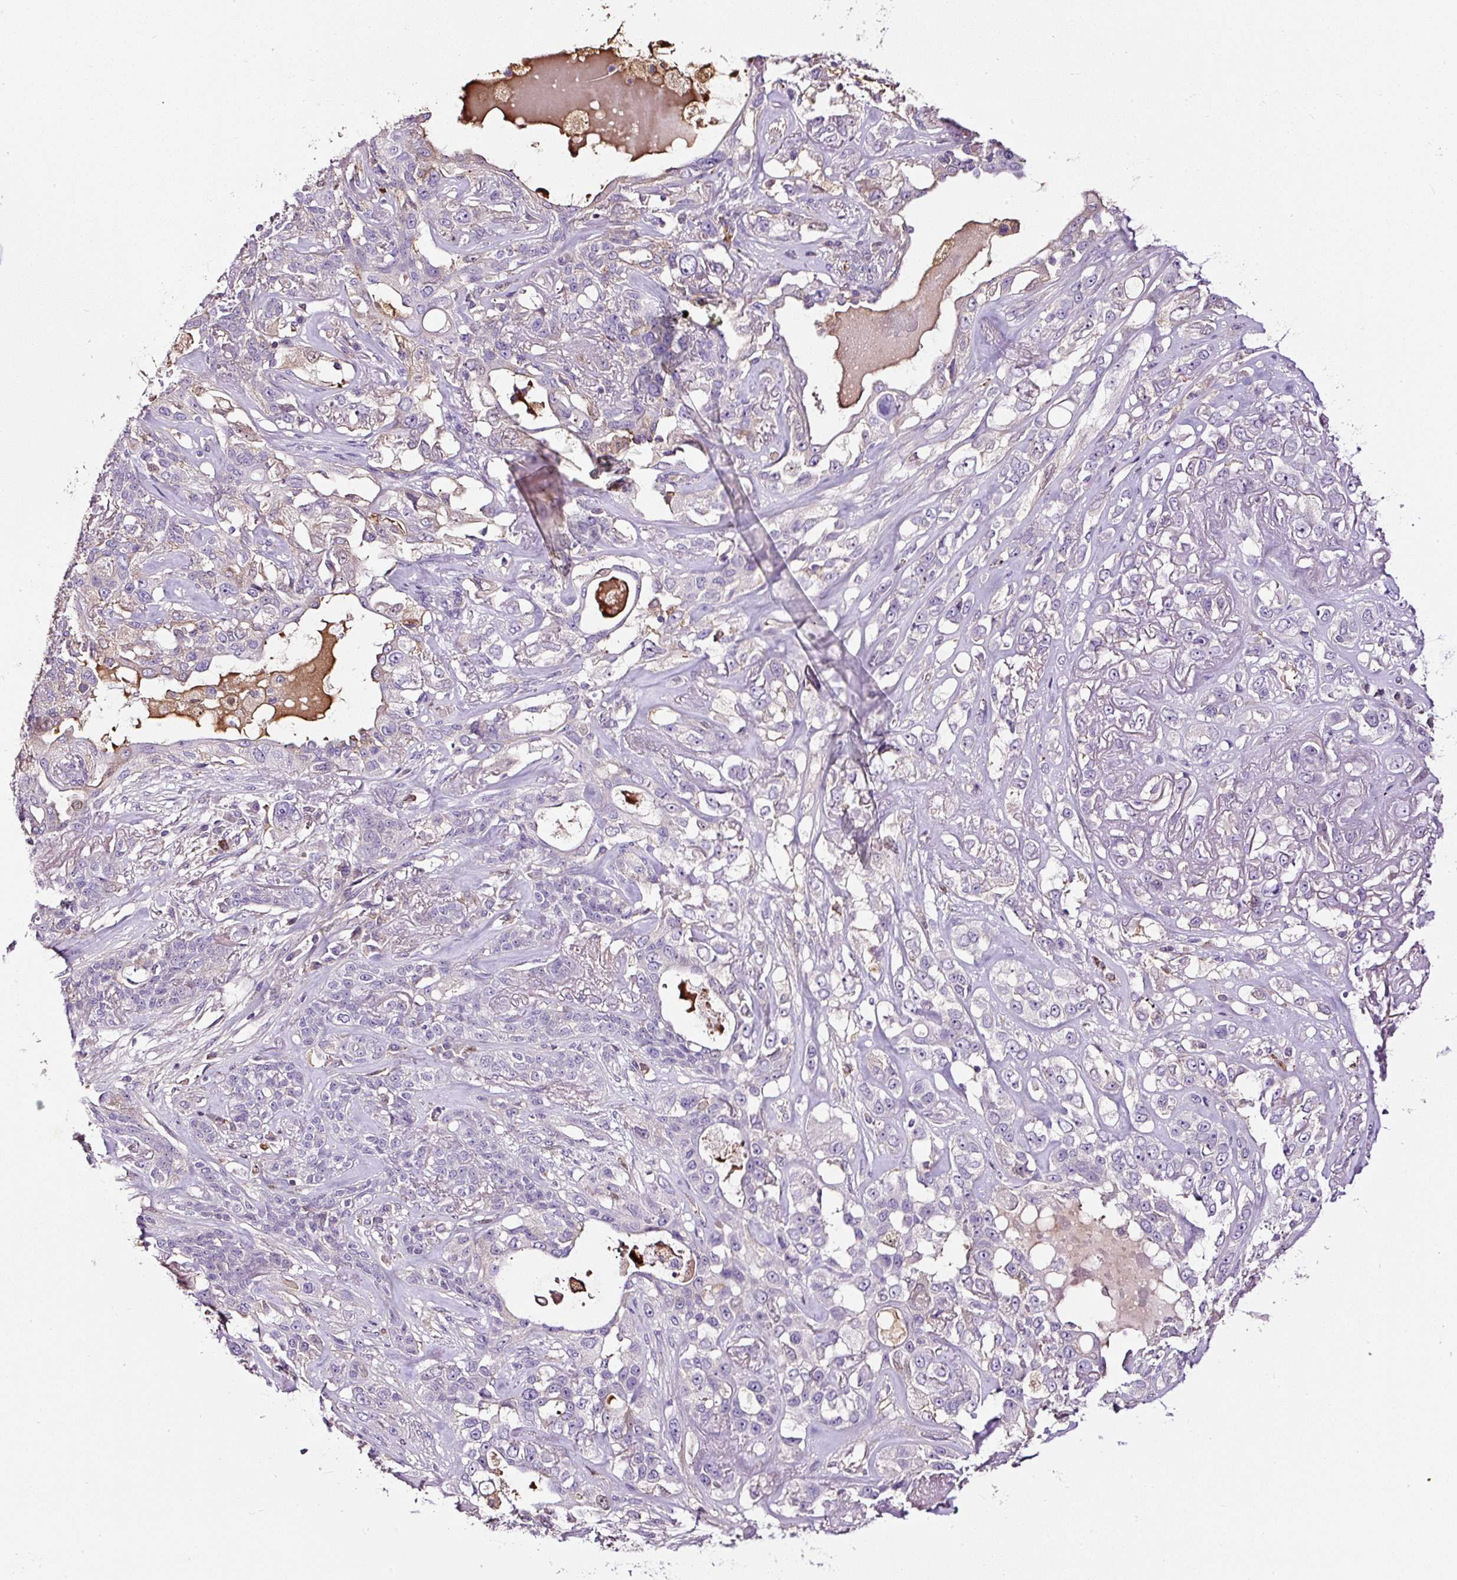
{"staining": {"intensity": "negative", "quantity": "none", "location": "none"}, "tissue": "lung cancer", "cell_type": "Tumor cells", "image_type": "cancer", "snomed": [{"axis": "morphology", "description": "Squamous cell carcinoma, NOS"}, {"axis": "topography", "description": "Lung"}], "caption": "Squamous cell carcinoma (lung) stained for a protein using IHC exhibits no expression tumor cells.", "gene": "LRRC24", "patient": {"sex": "female", "age": 70}}